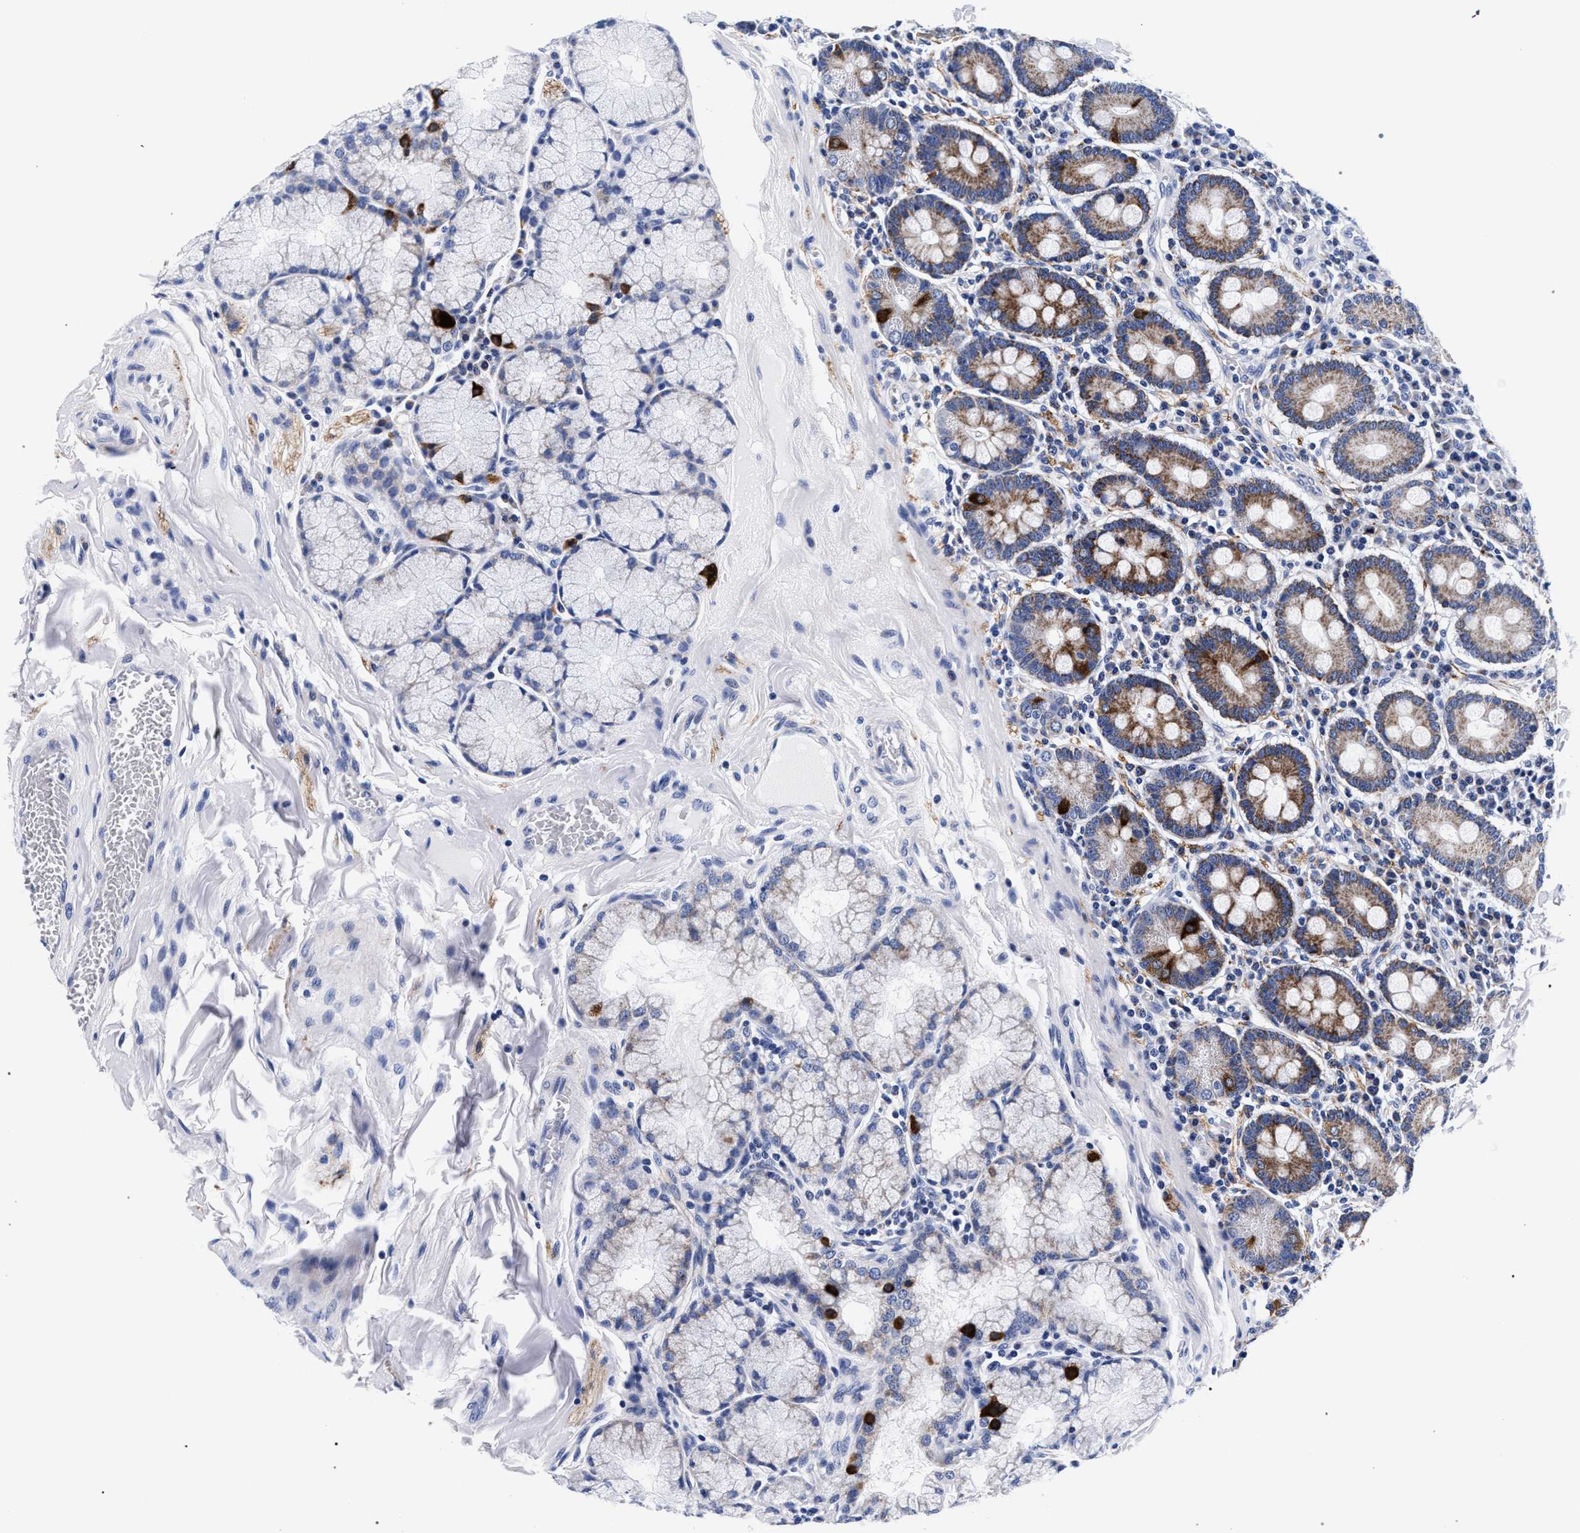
{"staining": {"intensity": "strong", "quantity": "<25%", "location": "cytoplasmic/membranous"}, "tissue": "duodenum", "cell_type": "Glandular cells", "image_type": "normal", "snomed": [{"axis": "morphology", "description": "Normal tissue, NOS"}, {"axis": "topography", "description": "Duodenum"}], "caption": "Protein analysis of normal duodenum shows strong cytoplasmic/membranous positivity in approximately <25% of glandular cells. (DAB (3,3'-diaminobenzidine) IHC, brown staining for protein, blue staining for nuclei).", "gene": "RAB3B", "patient": {"sex": "male", "age": 50}}